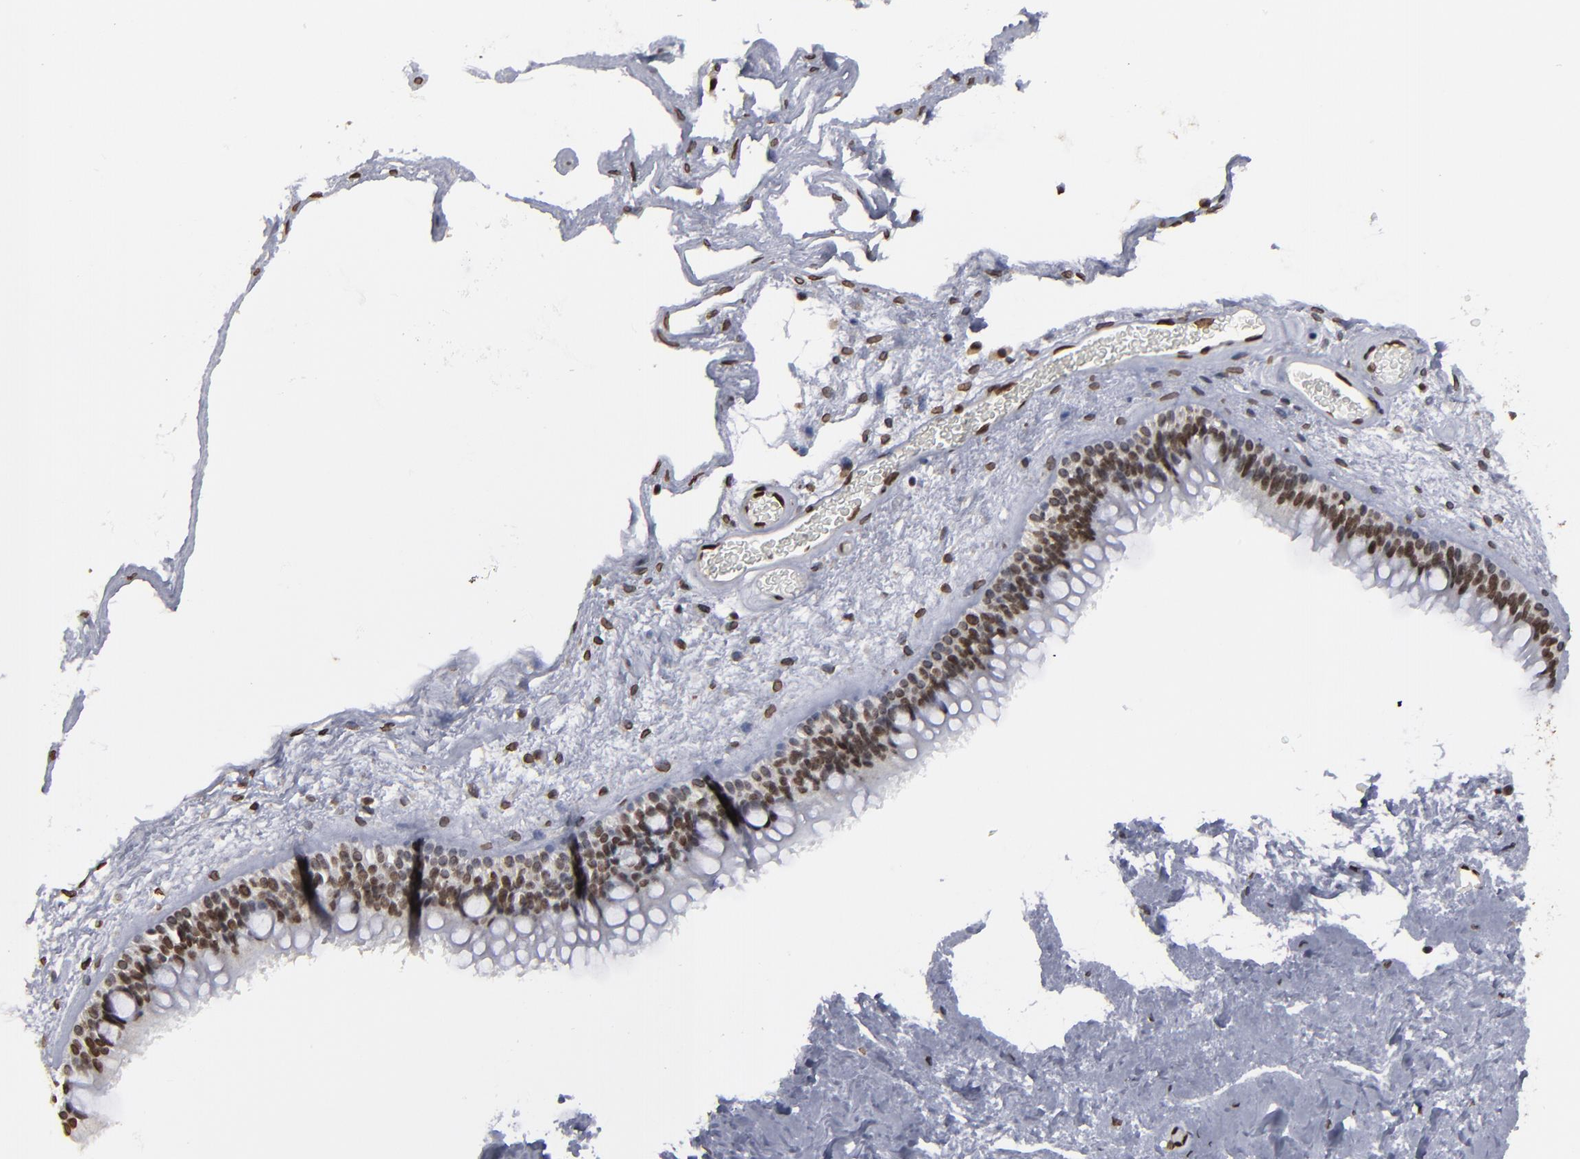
{"staining": {"intensity": "moderate", "quantity": ">75%", "location": "nuclear"}, "tissue": "nasopharynx", "cell_type": "Respiratory epithelial cells", "image_type": "normal", "snomed": [{"axis": "morphology", "description": "Normal tissue, NOS"}, {"axis": "morphology", "description": "Inflammation, NOS"}, {"axis": "topography", "description": "Nasopharynx"}], "caption": "The immunohistochemical stain highlights moderate nuclear staining in respiratory epithelial cells of benign nasopharynx. The staining was performed using DAB to visualize the protein expression in brown, while the nuclei were stained in blue with hematoxylin (Magnification: 20x).", "gene": "BAZ1A", "patient": {"sex": "male", "age": 48}}